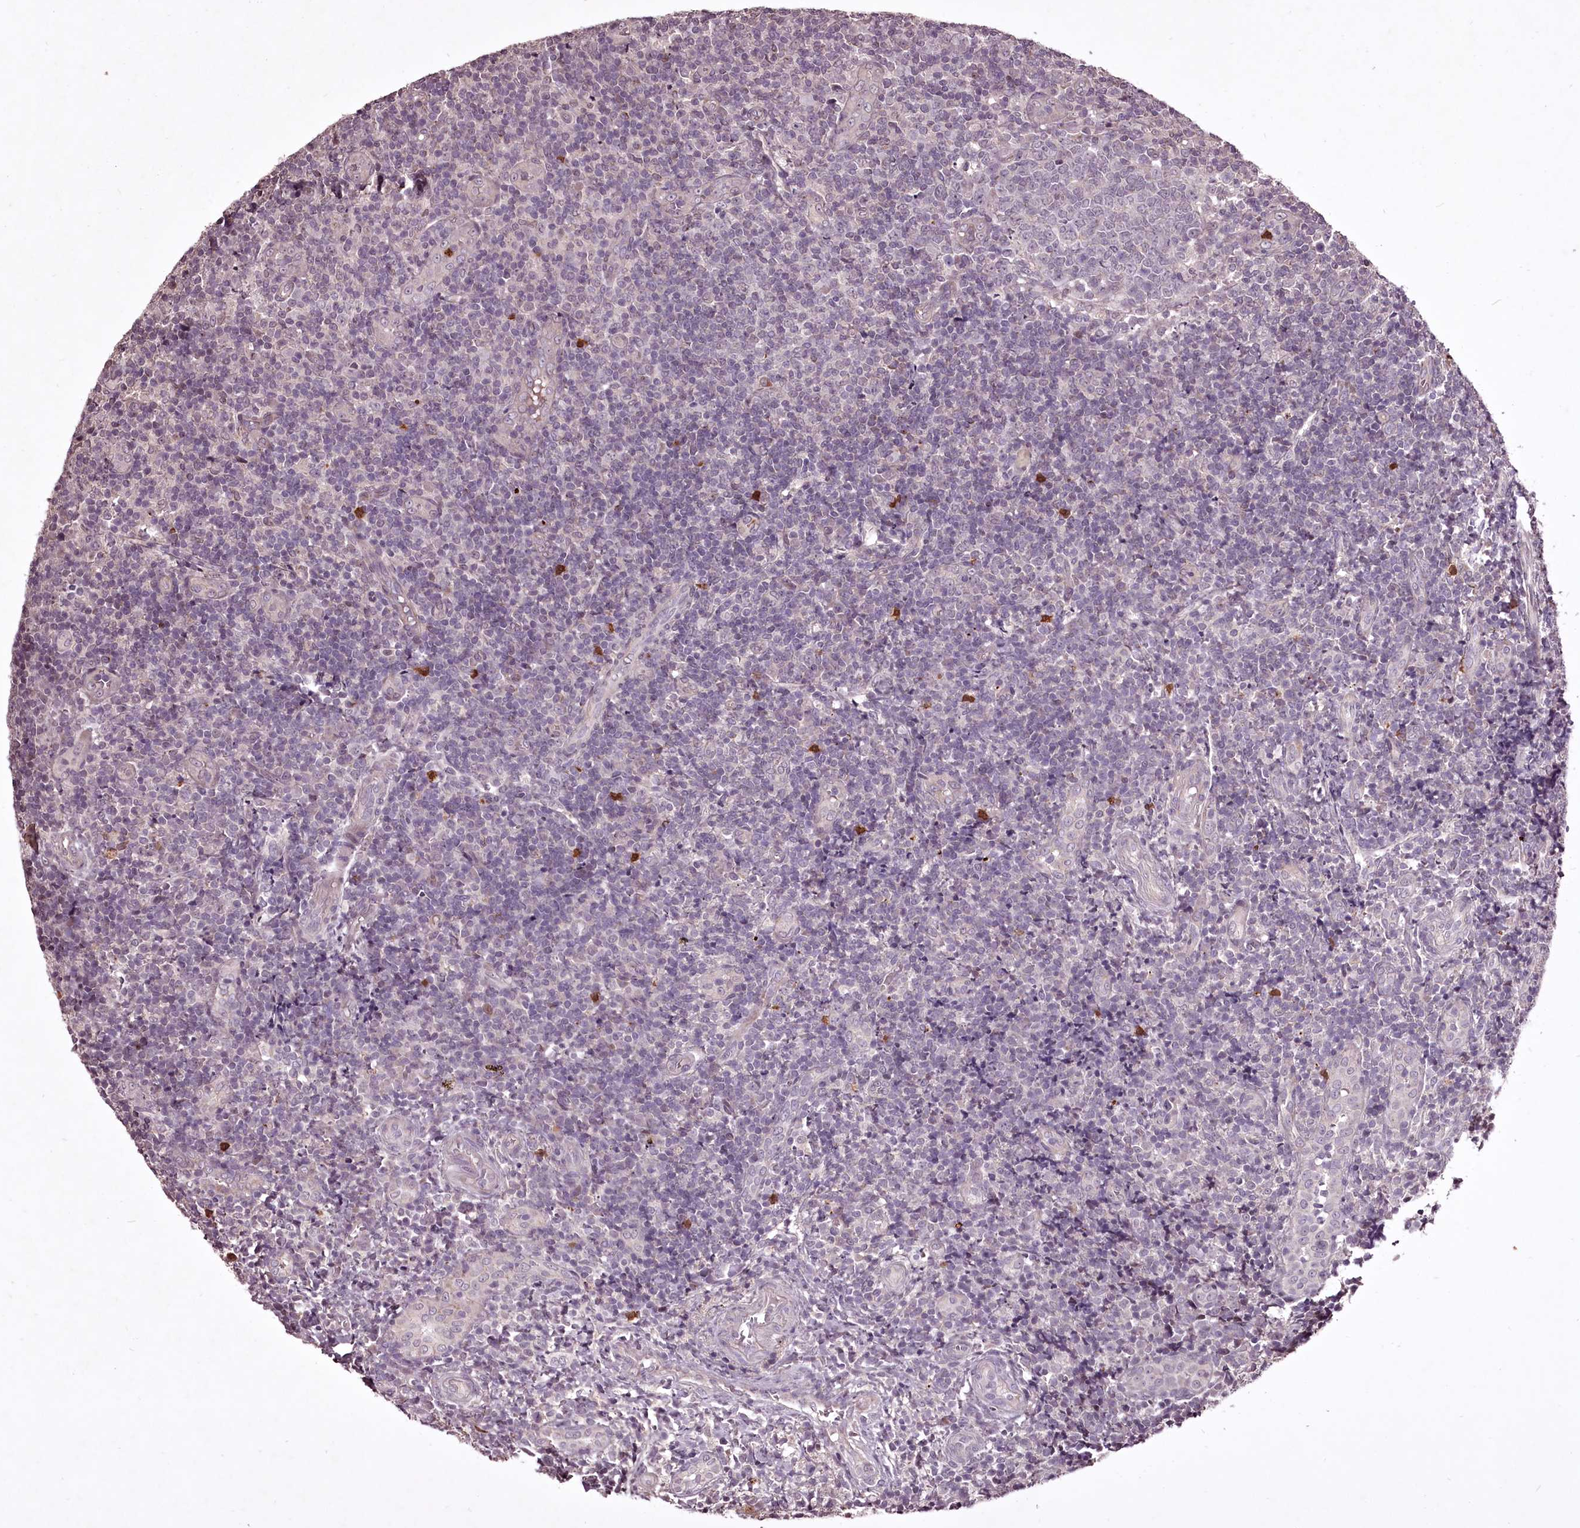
{"staining": {"intensity": "negative", "quantity": "none", "location": "none"}, "tissue": "tonsil", "cell_type": "Germinal center cells", "image_type": "normal", "snomed": [{"axis": "morphology", "description": "Normal tissue, NOS"}, {"axis": "topography", "description": "Tonsil"}], "caption": "IHC image of unremarkable human tonsil stained for a protein (brown), which exhibits no expression in germinal center cells.", "gene": "ADRA1D", "patient": {"sex": "female", "age": 19}}